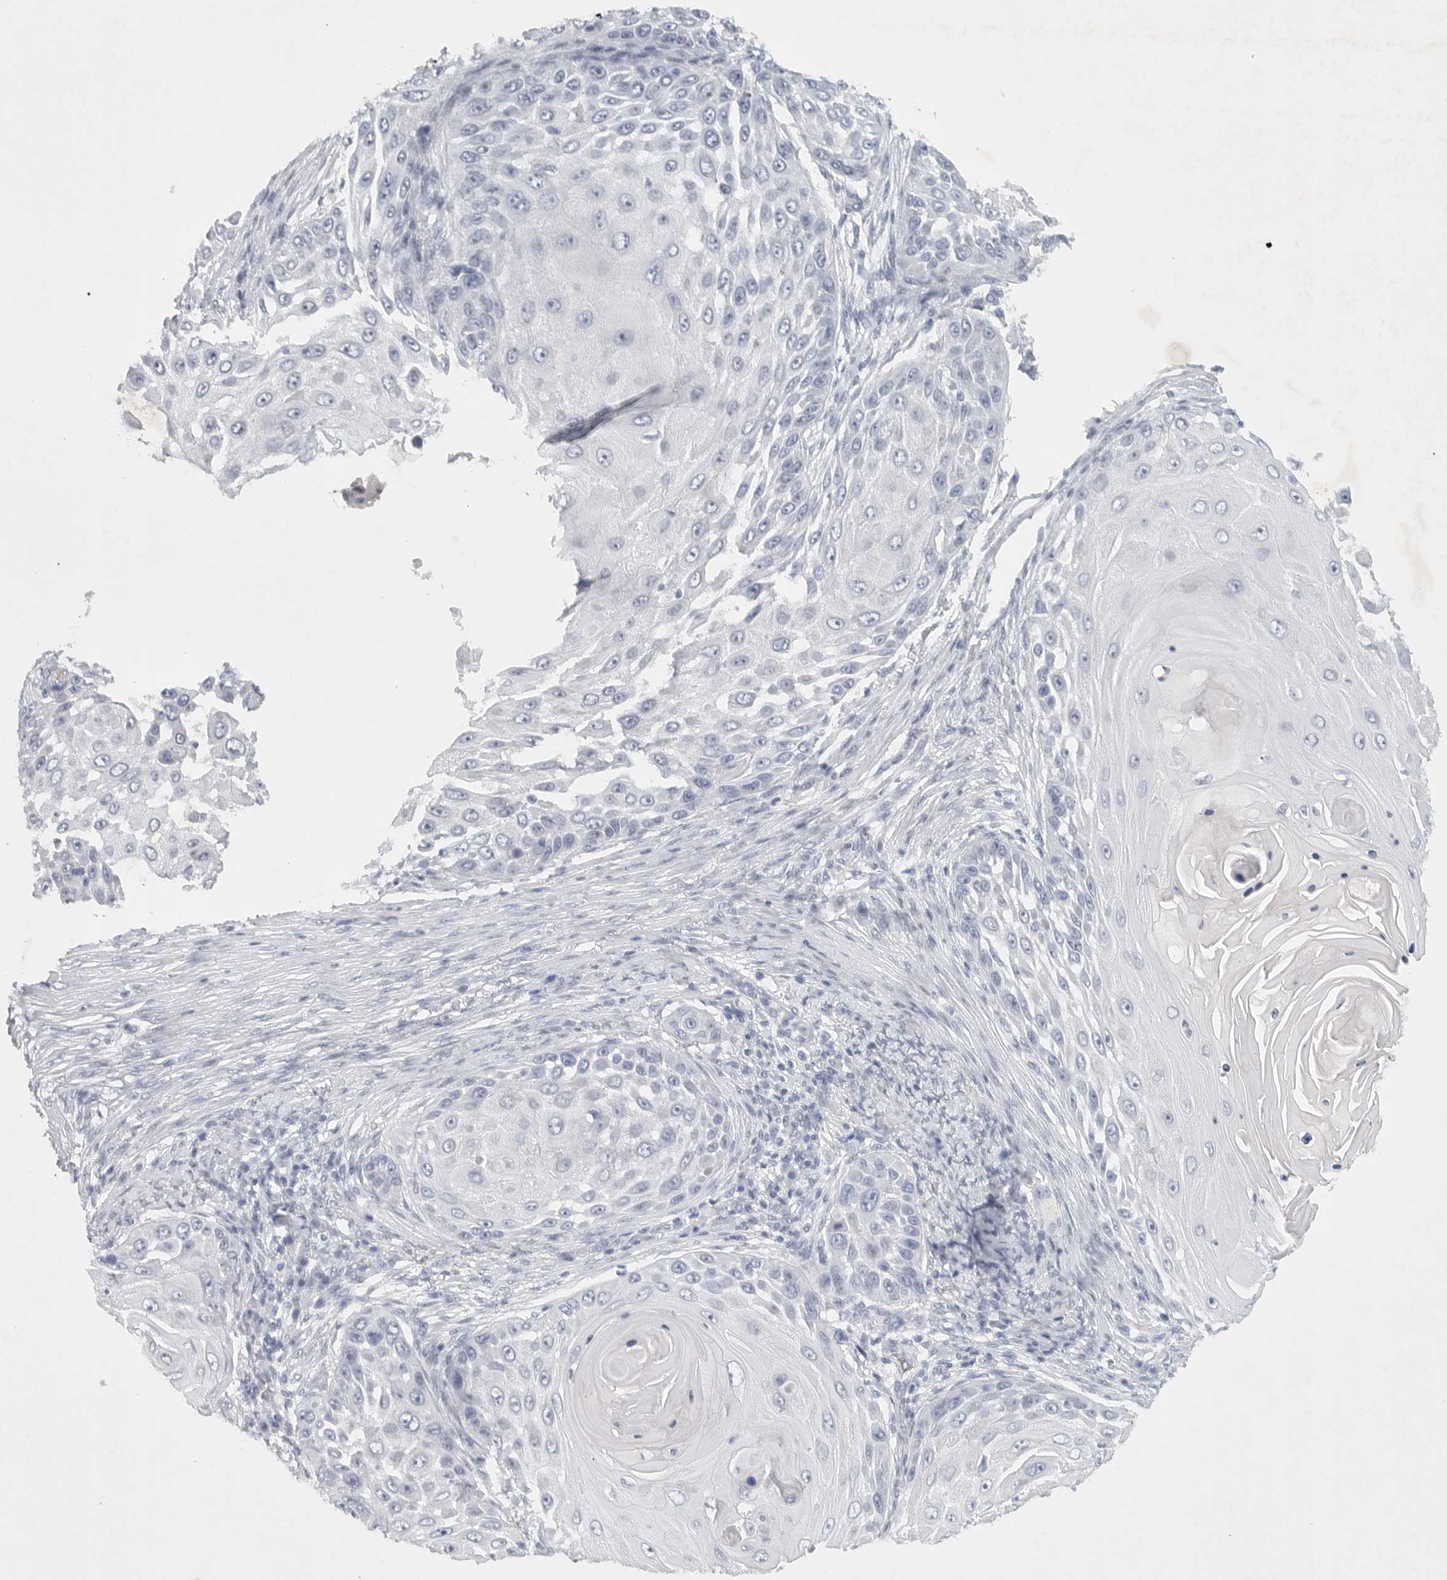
{"staining": {"intensity": "negative", "quantity": "none", "location": "none"}, "tissue": "skin cancer", "cell_type": "Tumor cells", "image_type": "cancer", "snomed": [{"axis": "morphology", "description": "Squamous cell carcinoma, NOS"}, {"axis": "topography", "description": "Skin"}], "caption": "Human skin cancer (squamous cell carcinoma) stained for a protein using immunohistochemistry displays no positivity in tumor cells.", "gene": "TNR", "patient": {"sex": "female", "age": 44}}